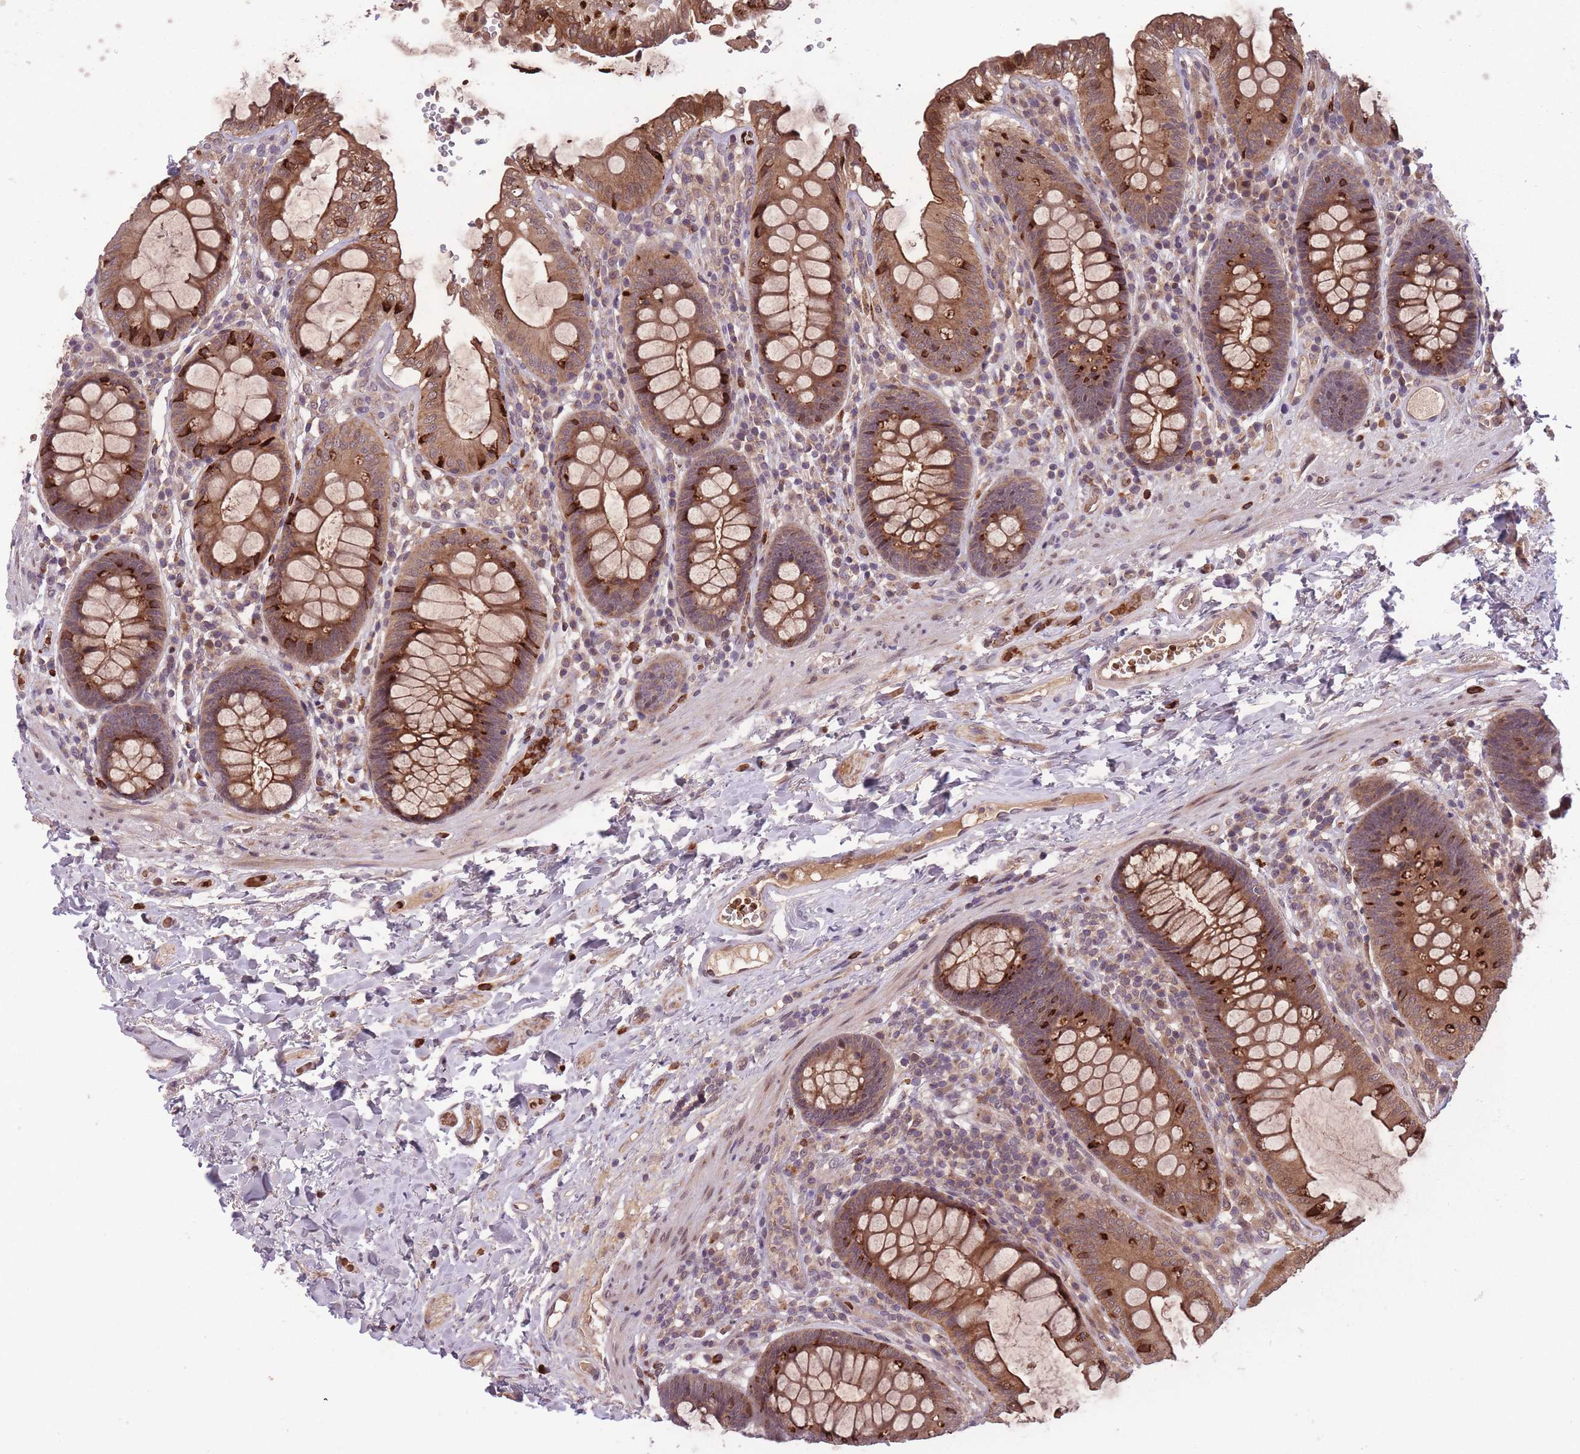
{"staining": {"intensity": "moderate", "quantity": ">75%", "location": "cytoplasmic/membranous"}, "tissue": "colon", "cell_type": "Endothelial cells", "image_type": "normal", "snomed": [{"axis": "morphology", "description": "Normal tissue, NOS"}, {"axis": "topography", "description": "Colon"}], "caption": "Colon stained with immunohistochemistry (IHC) demonstrates moderate cytoplasmic/membranous staining in approximately >75% of endothelial cells.", "gene": "SECTM1", "patient": {"sex": "male", "age": 84}}